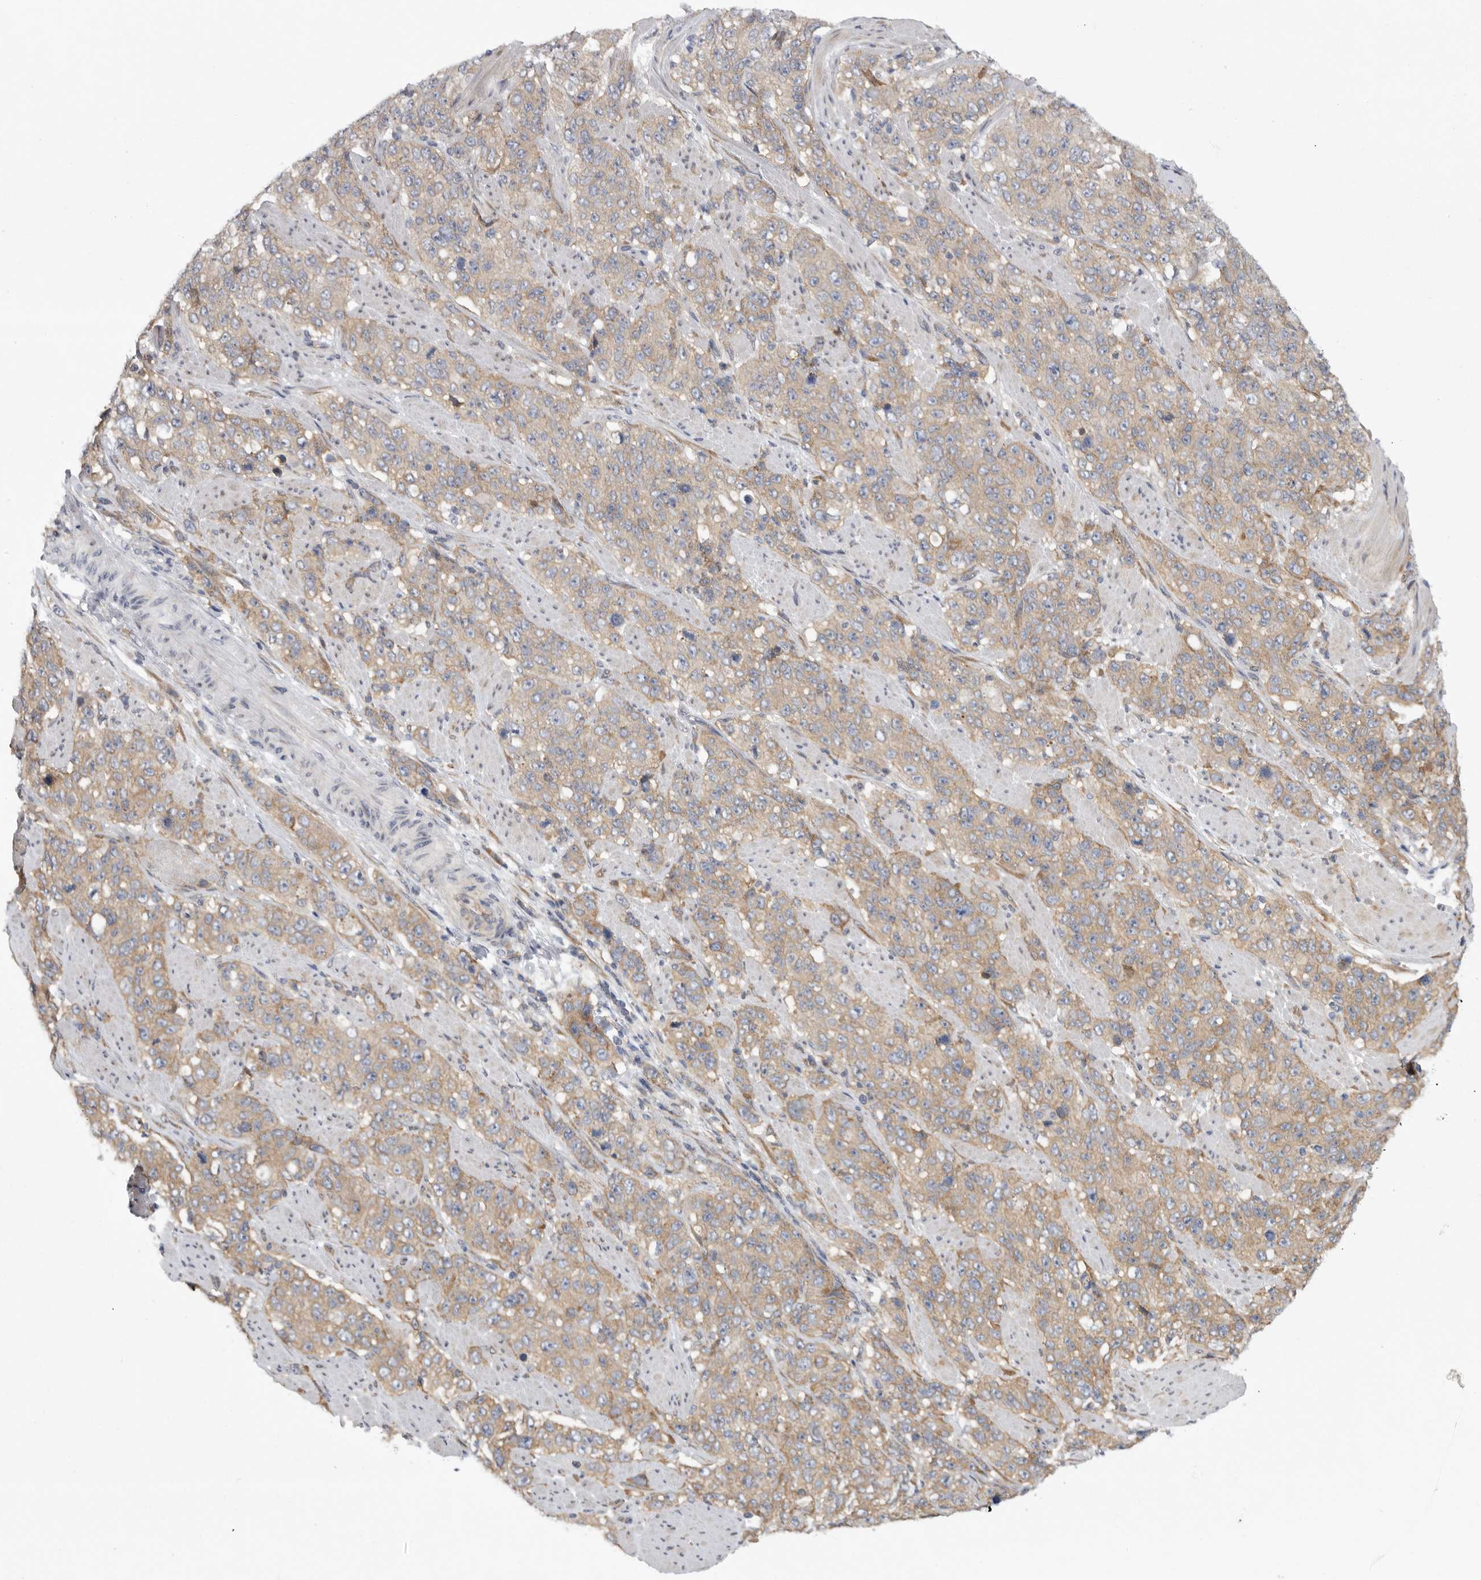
{"staining": {"intensity": "weak", "quantity": ">75%", "location": "cytoplasmic/membranous"}, "tissue": "stomach cancer", "cell_type": "Tumor cells", "image_type": "cancer", "snomed": [{"axis": "morphology", "description": "Adenocarcinoma, NOS"}, {"axis": "topography", "description": "Stomach"}], "caption": "The photomicrograph reveals staining of stomach cancer (adenocarcinoma), revealing weak cytoplasmic/membranous protein staining (brown color) within tumor cells. (IHC, brightfield microscopy, high magnification).", "gene": "FBXO43", "patient": {"sex": "male", "age": 48}}